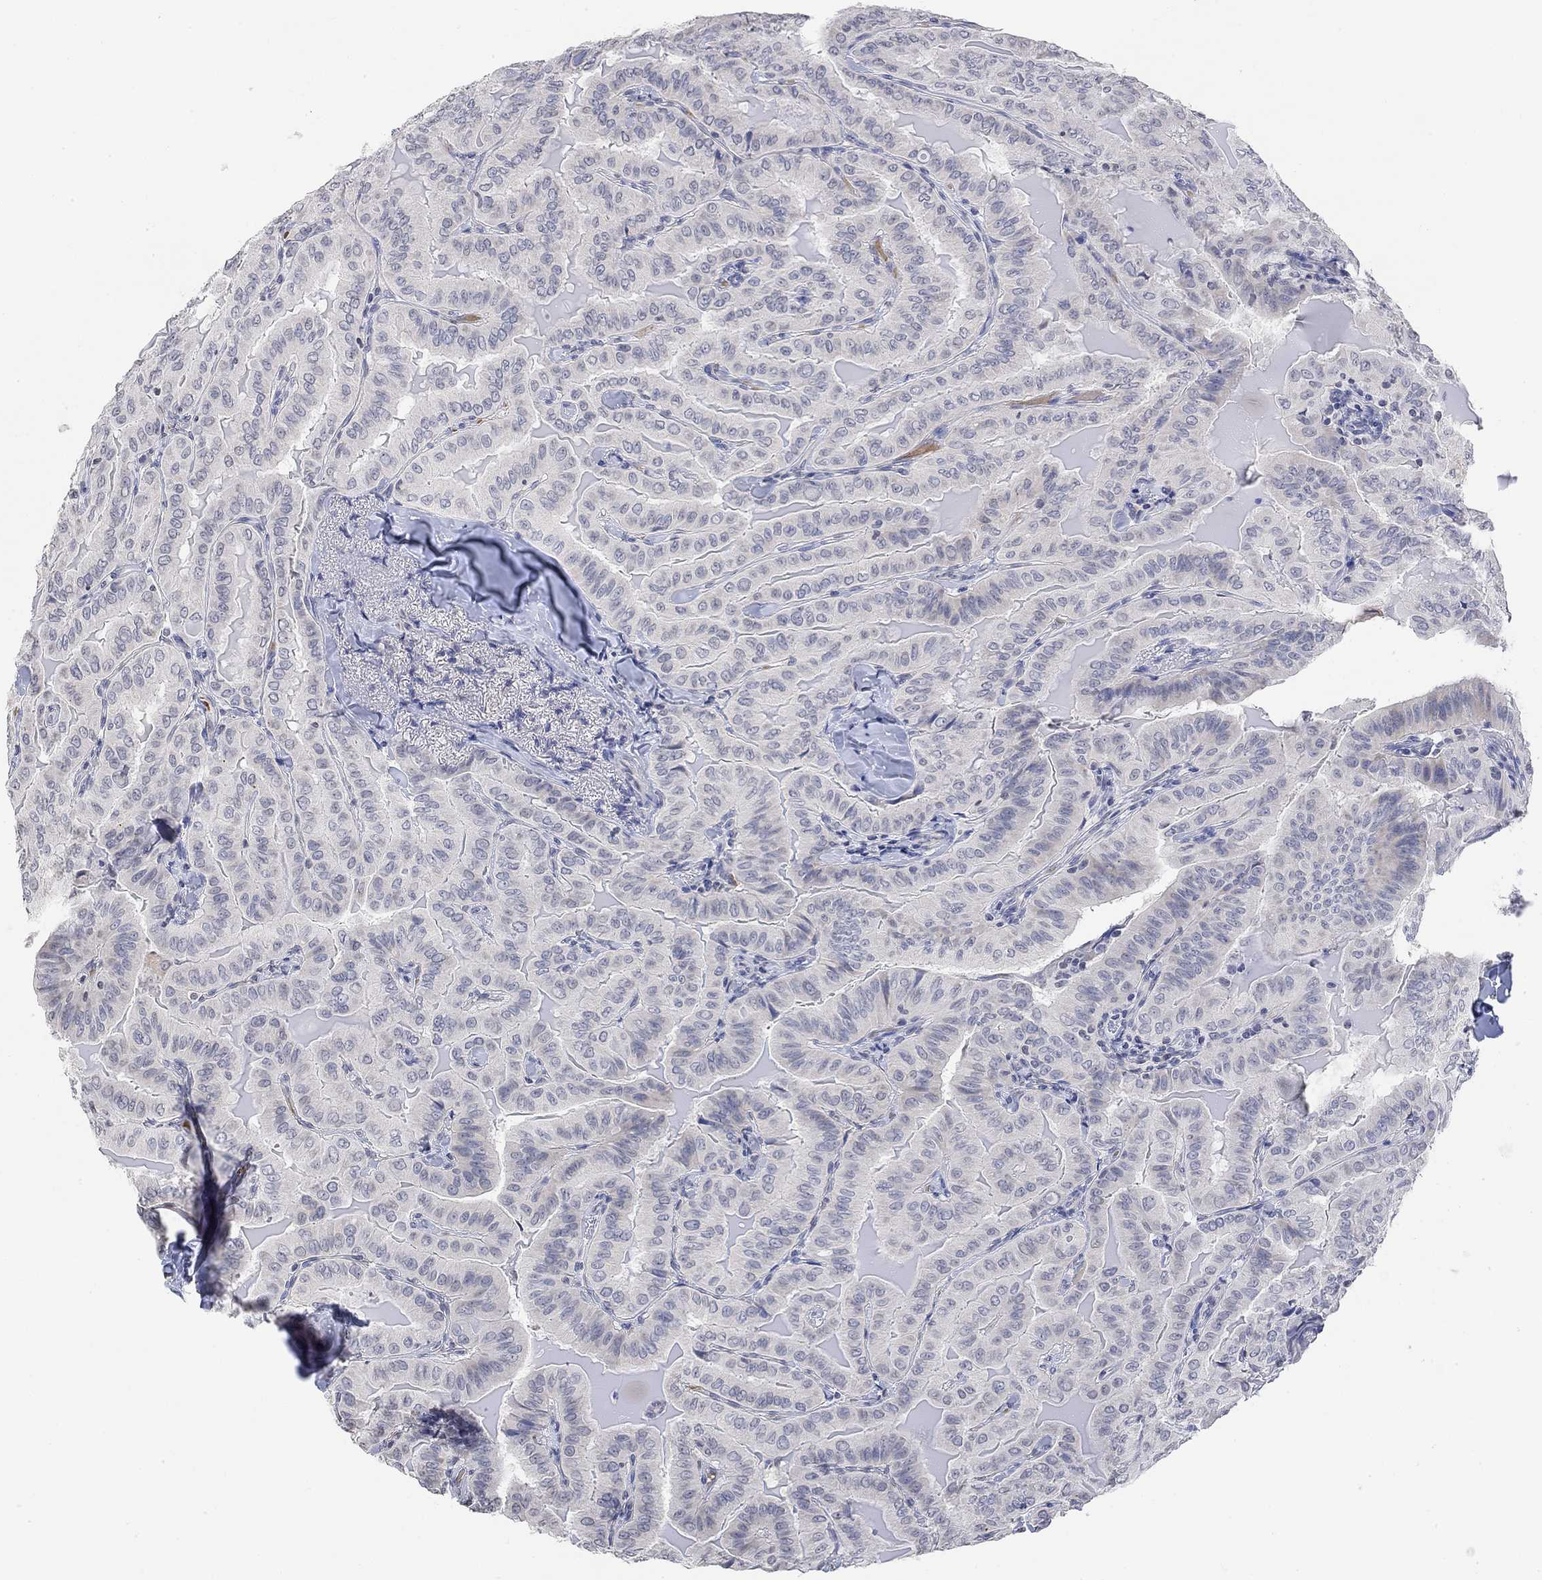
{"staining": {"intensity": "negative", "quantity": "none", "location": "none"}, "tissue": "thyroid cancer", "cell_type": "Tumor cells", "image_type": "cancer", "snomed": [{"axis": "morphology", "description": "Papillary adenocarcinoma, NOS"}, {"axis": "topography", "description": "Thyroid gland"}], "caption": "Human thyroid papillary adenocarcinoma stained for a protein using immunohistochemistry displays no expression in tumor cells.", "gene": "TMEM255A", "patient": {"sex": "female", "age": 68}}